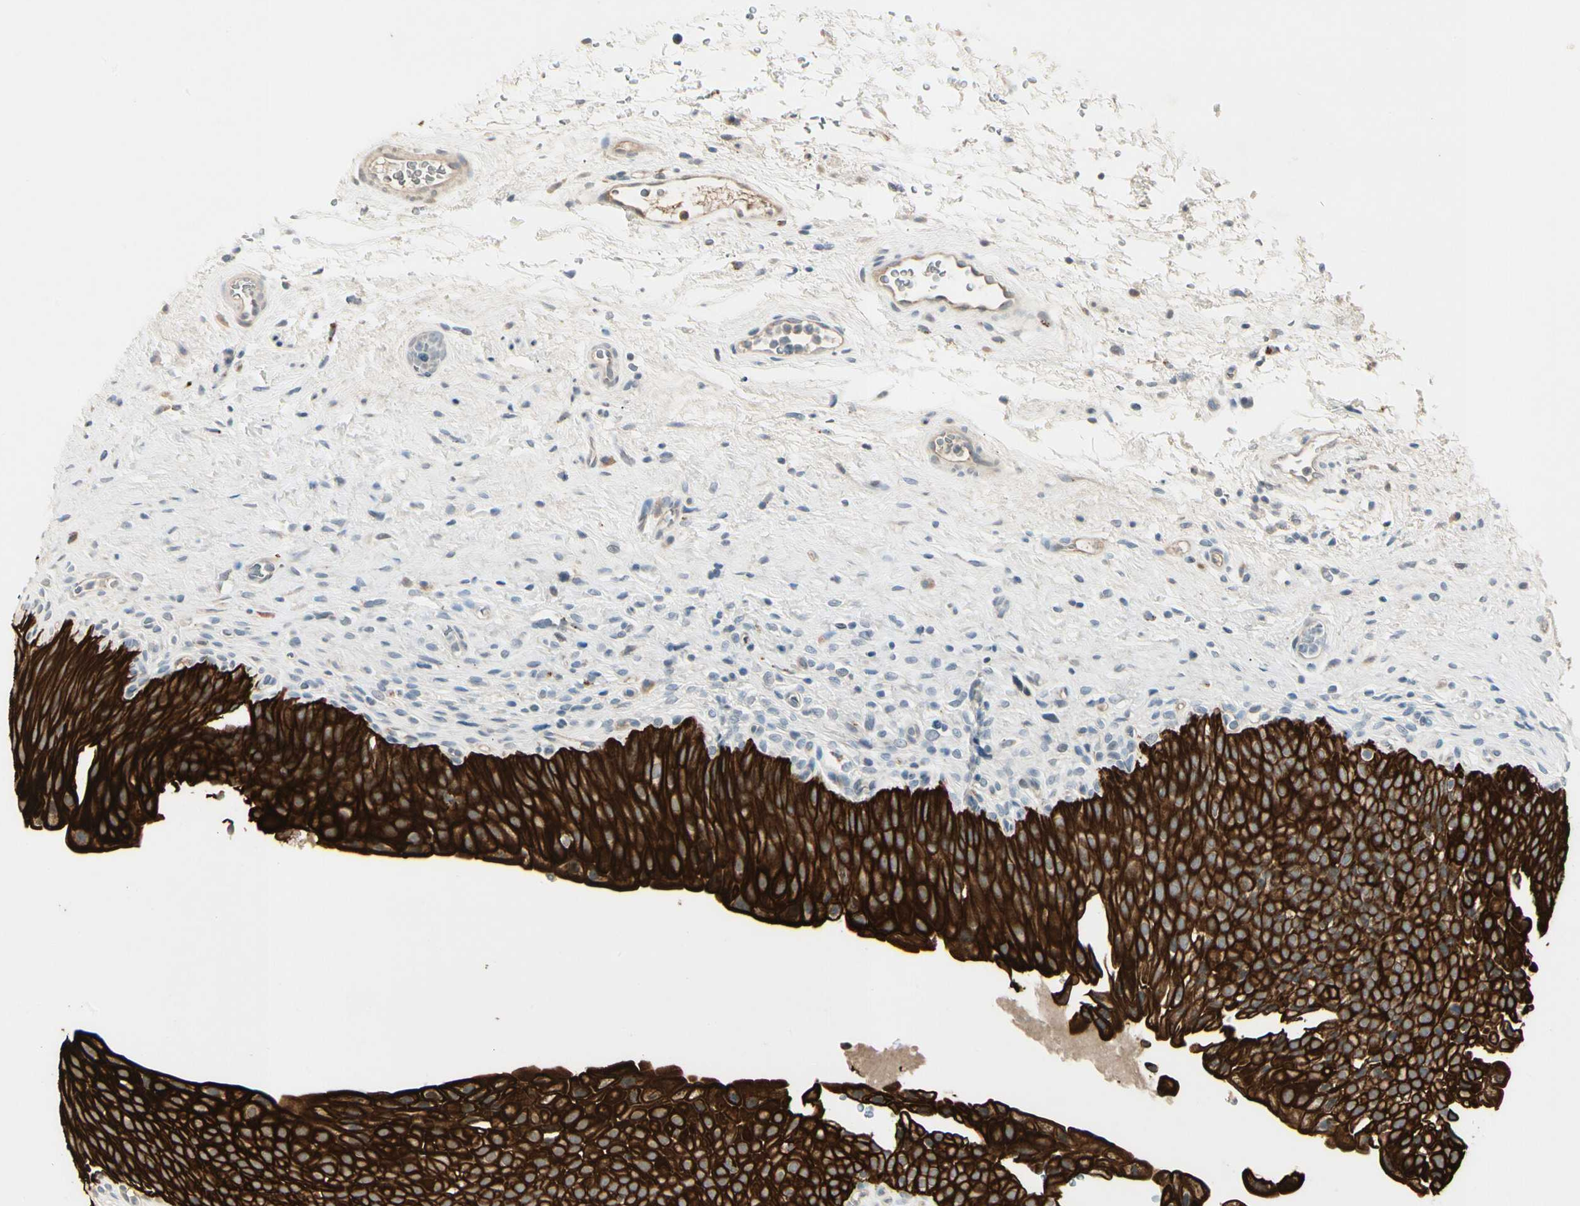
{"staining": {"intensity": "strong", "quantity": ">75%", "location": "cytoplasmic/membranous"}, "tissue": "urinary bladder", "cell_type": "Urothelial cells", "image_type": "normal", "snomed": [{"axis": "morphology", "description": "Normal tissue, NOS"}, {"axis": "morphology", "description": "Urothelial carcinoma, High grade"}, {"axis": "topography", "description": "Urinary bladder"}], "caption": "About >75% of urothelial cells in normal human urinary bladder exhibit strong cytoplasmic/membranous protein positivity as visualized by brown immunohistochemical staining.", "gene": "SKIL", "patient": {"sex": "male", "age": 46}}